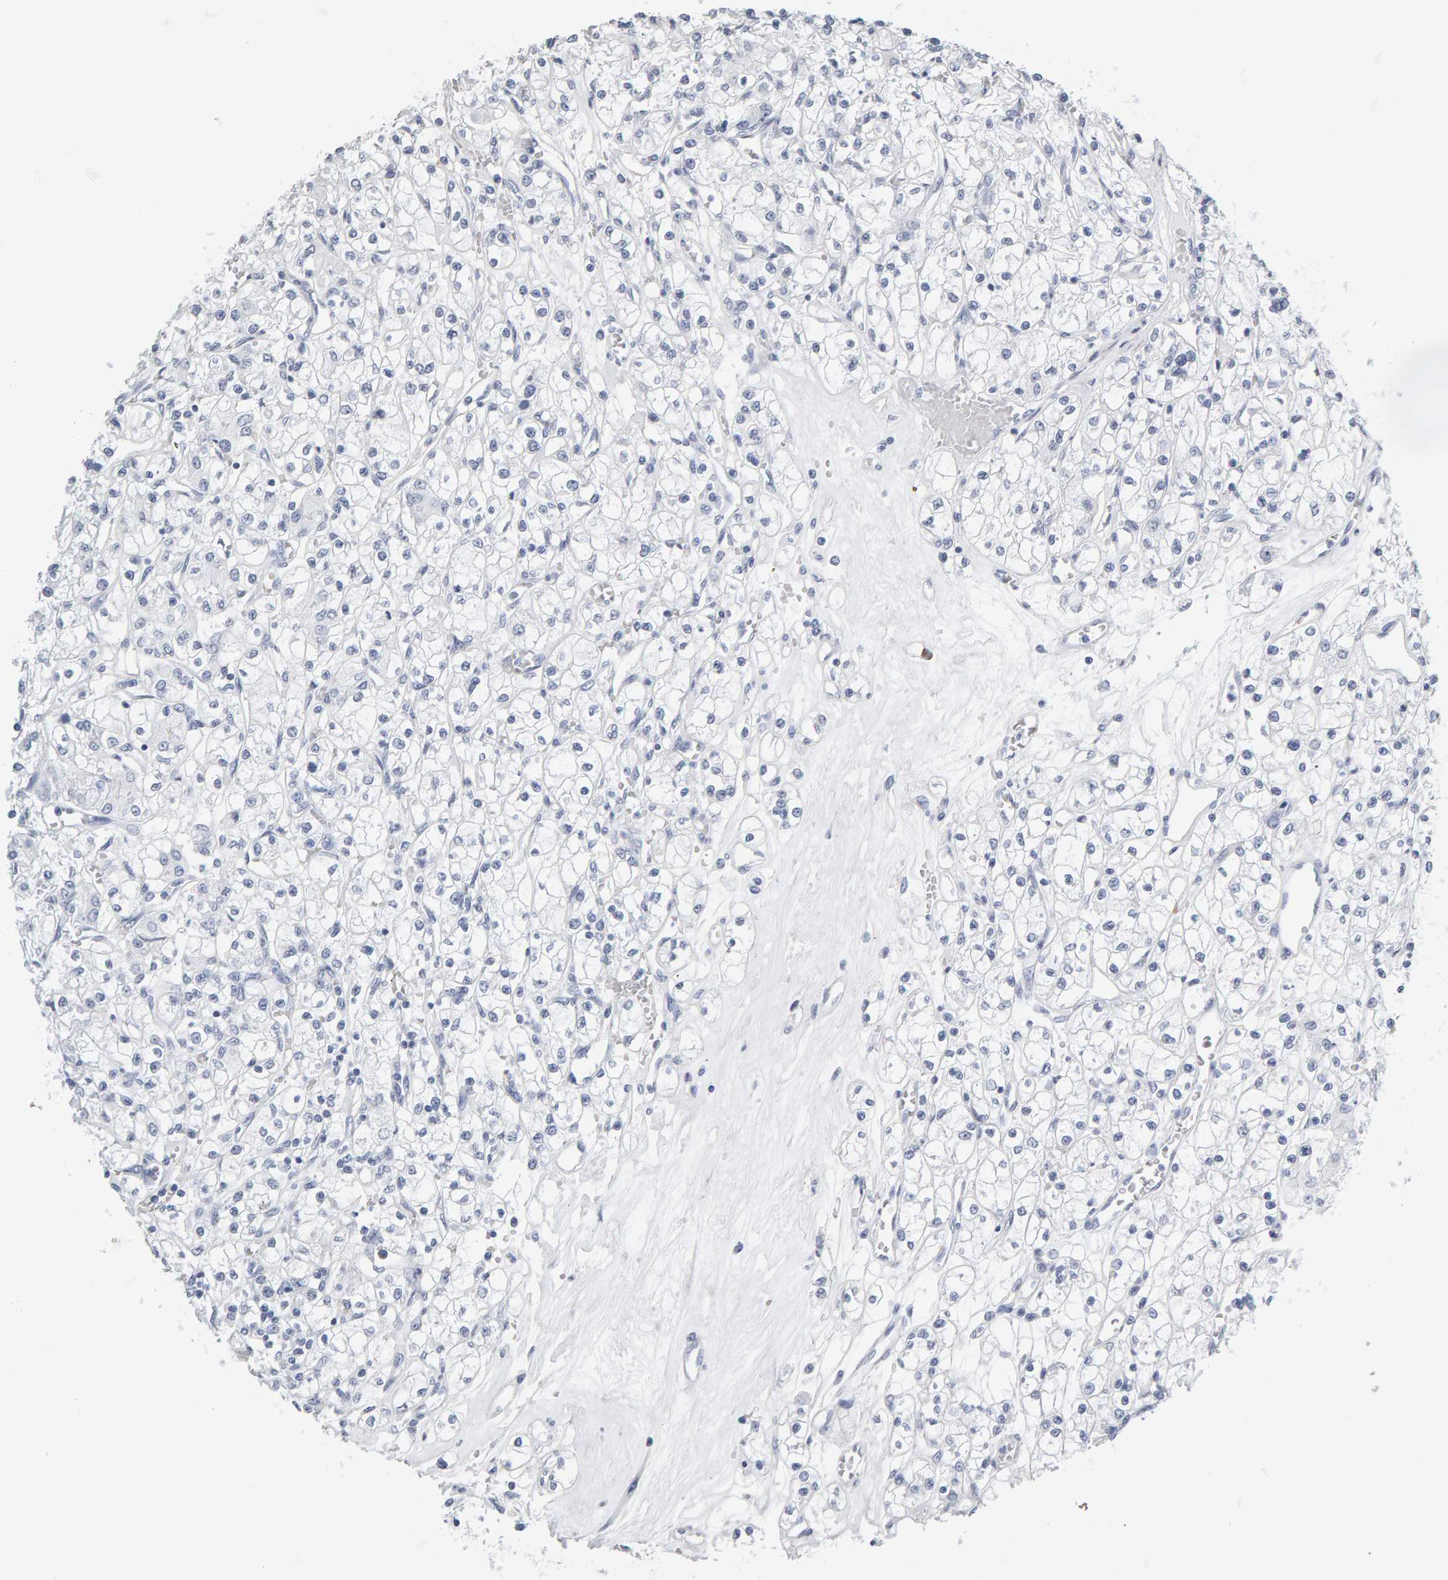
{"staining": {"intensity": "negative", "quantity": "none", "location": "none"}, "tissue": "renal cancer", "cell_type": "Tumor cells", "image_type": "cancer", "snomed": [{"axis": "morphology", "description": "Adenocarcinoma, NOS"}, {"axis": "topography", "description": "Kidney"}], "caption": "Tumor cells are negative for brown protein staining in renal cancer.", "gene": "SPACA3", "patient": {"sex": "female", "age": 59}}